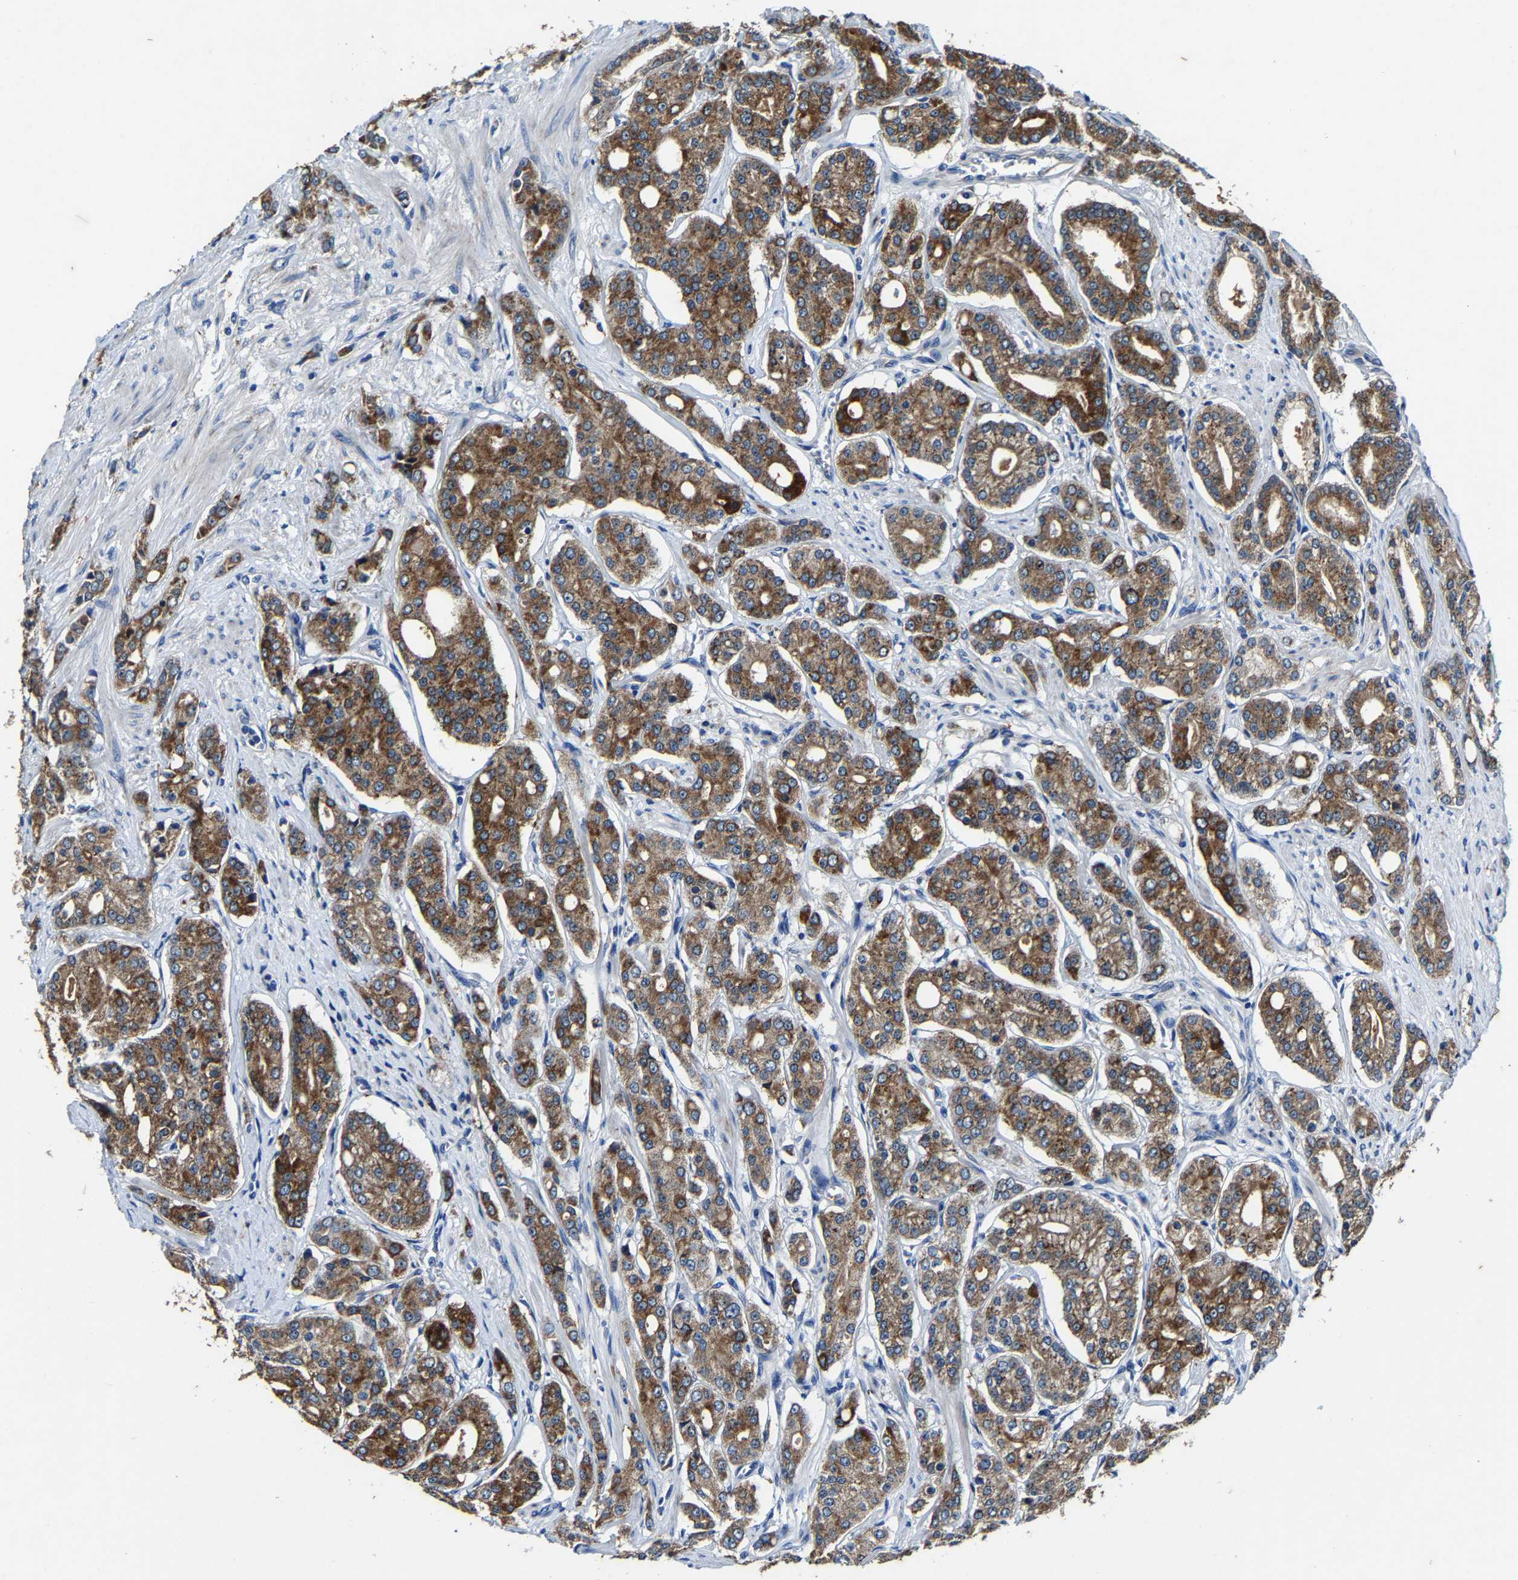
{"staining": {"intensity": "strong", "quantity": ">75%", "location": "cytoplasmic/membranous"}, "tissue": "prostate cancer", "cell_type": "Tumor cells", "image_type": "cancer", "snomed": [{"axis": "morphology", "description": "Adenocarcinoma, High grade"}, {"axis": "topography", "description": "Prostate"}], "caption": "High-grade adenocarcinoma (prostate) was stained to show a protein in brown. There is high levels of strong cytoplasmic/membranous staining in about >75% of tumor cells.", "gene": "SLC25A25", "patient": {"sex": "male", "age": 71}}